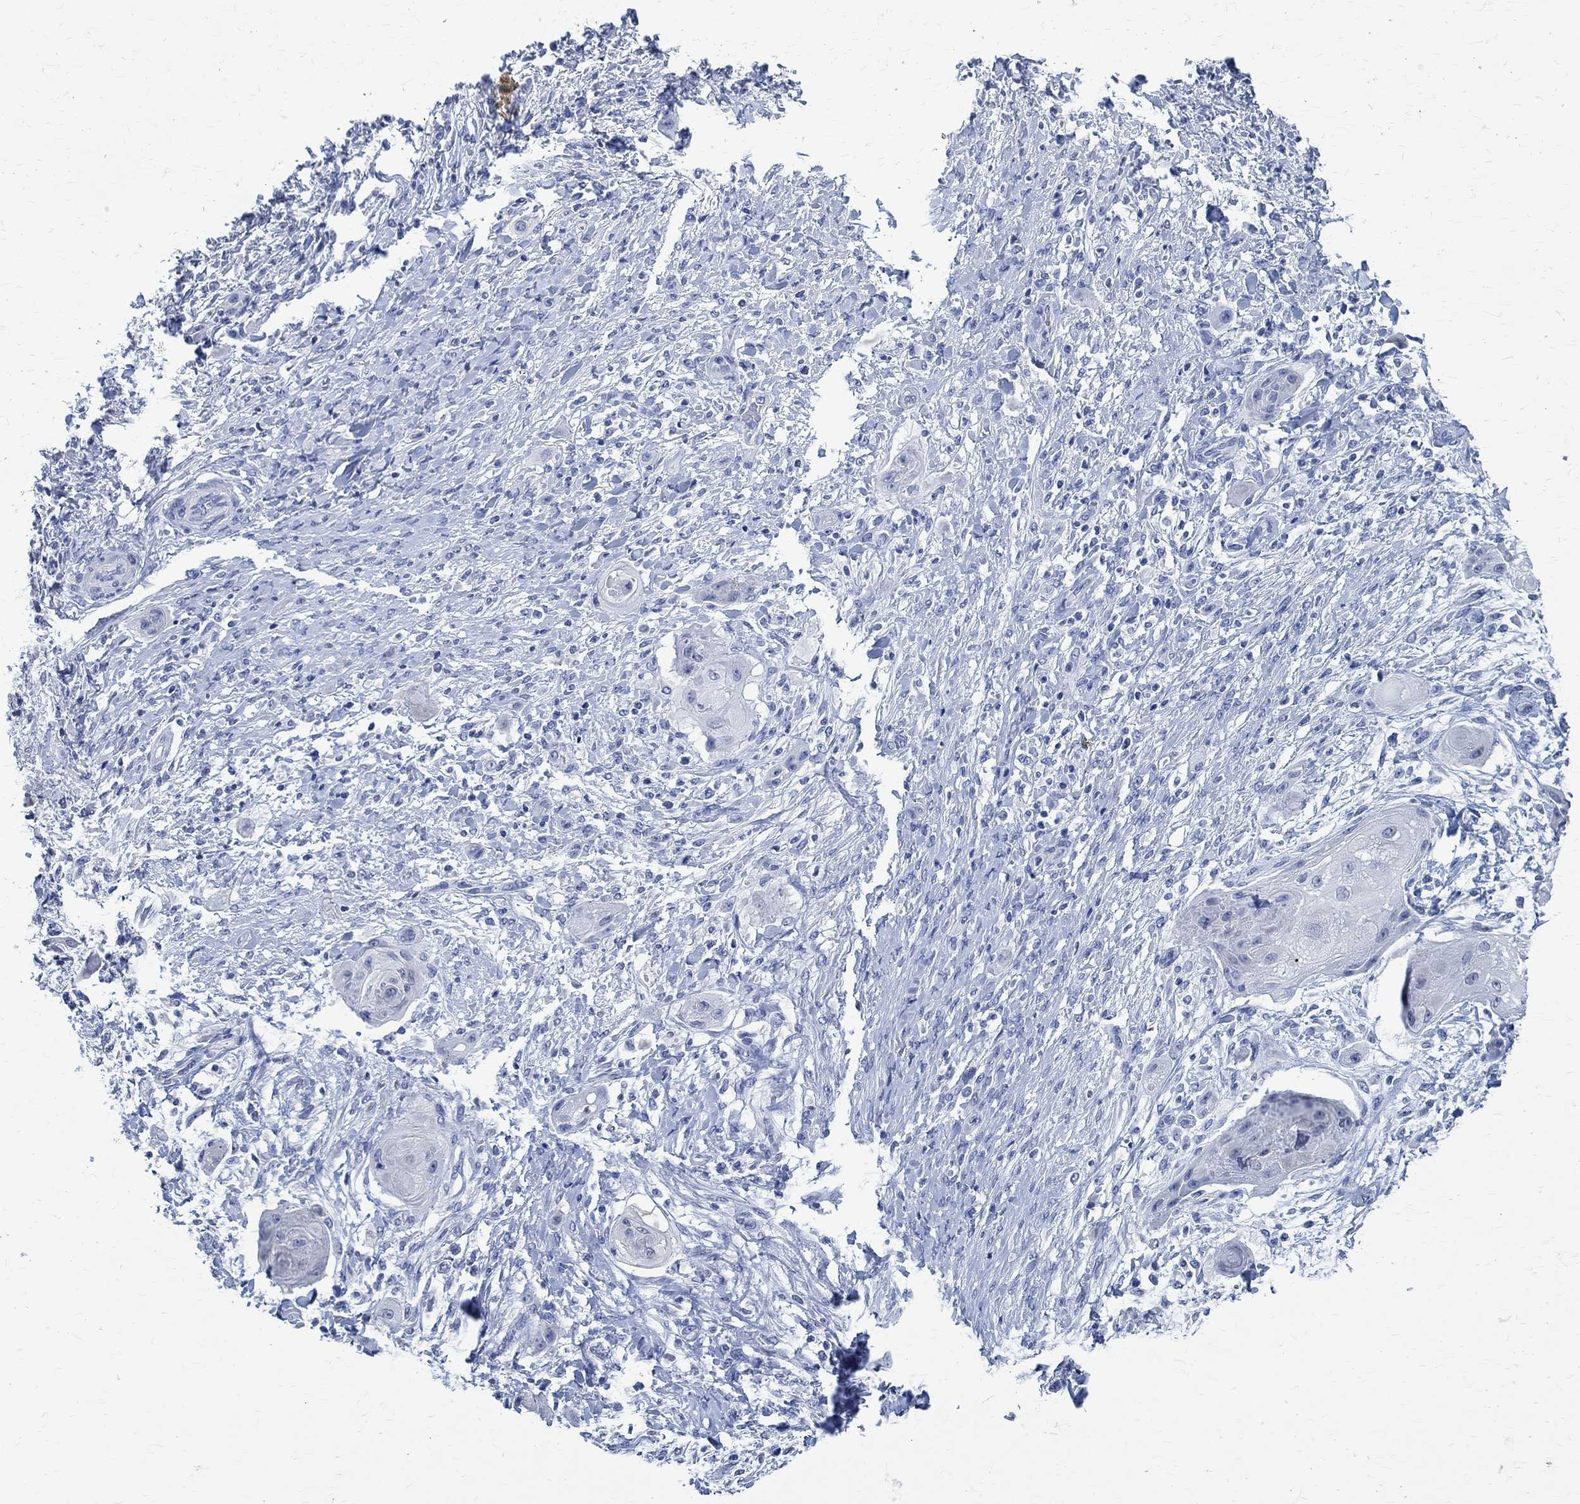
{"staining": {"intensity": "negative", "quantity": "none", "location": "none"}, "tissue": "skin cancer", "cell_type": "Tumor cells", "image_type": "cancer", "snomed": [{"axis": "morphology", "description": "Squamous cell carcinoma, NOS"}, {"axis": "topography", "description": "Skin"}], "caption": "Tumor cells are negative for brown protein staining in squamous cell carcinoma (skin).", "gene": "TMEM221", "patient": {"sex": "male", "age": 62}}